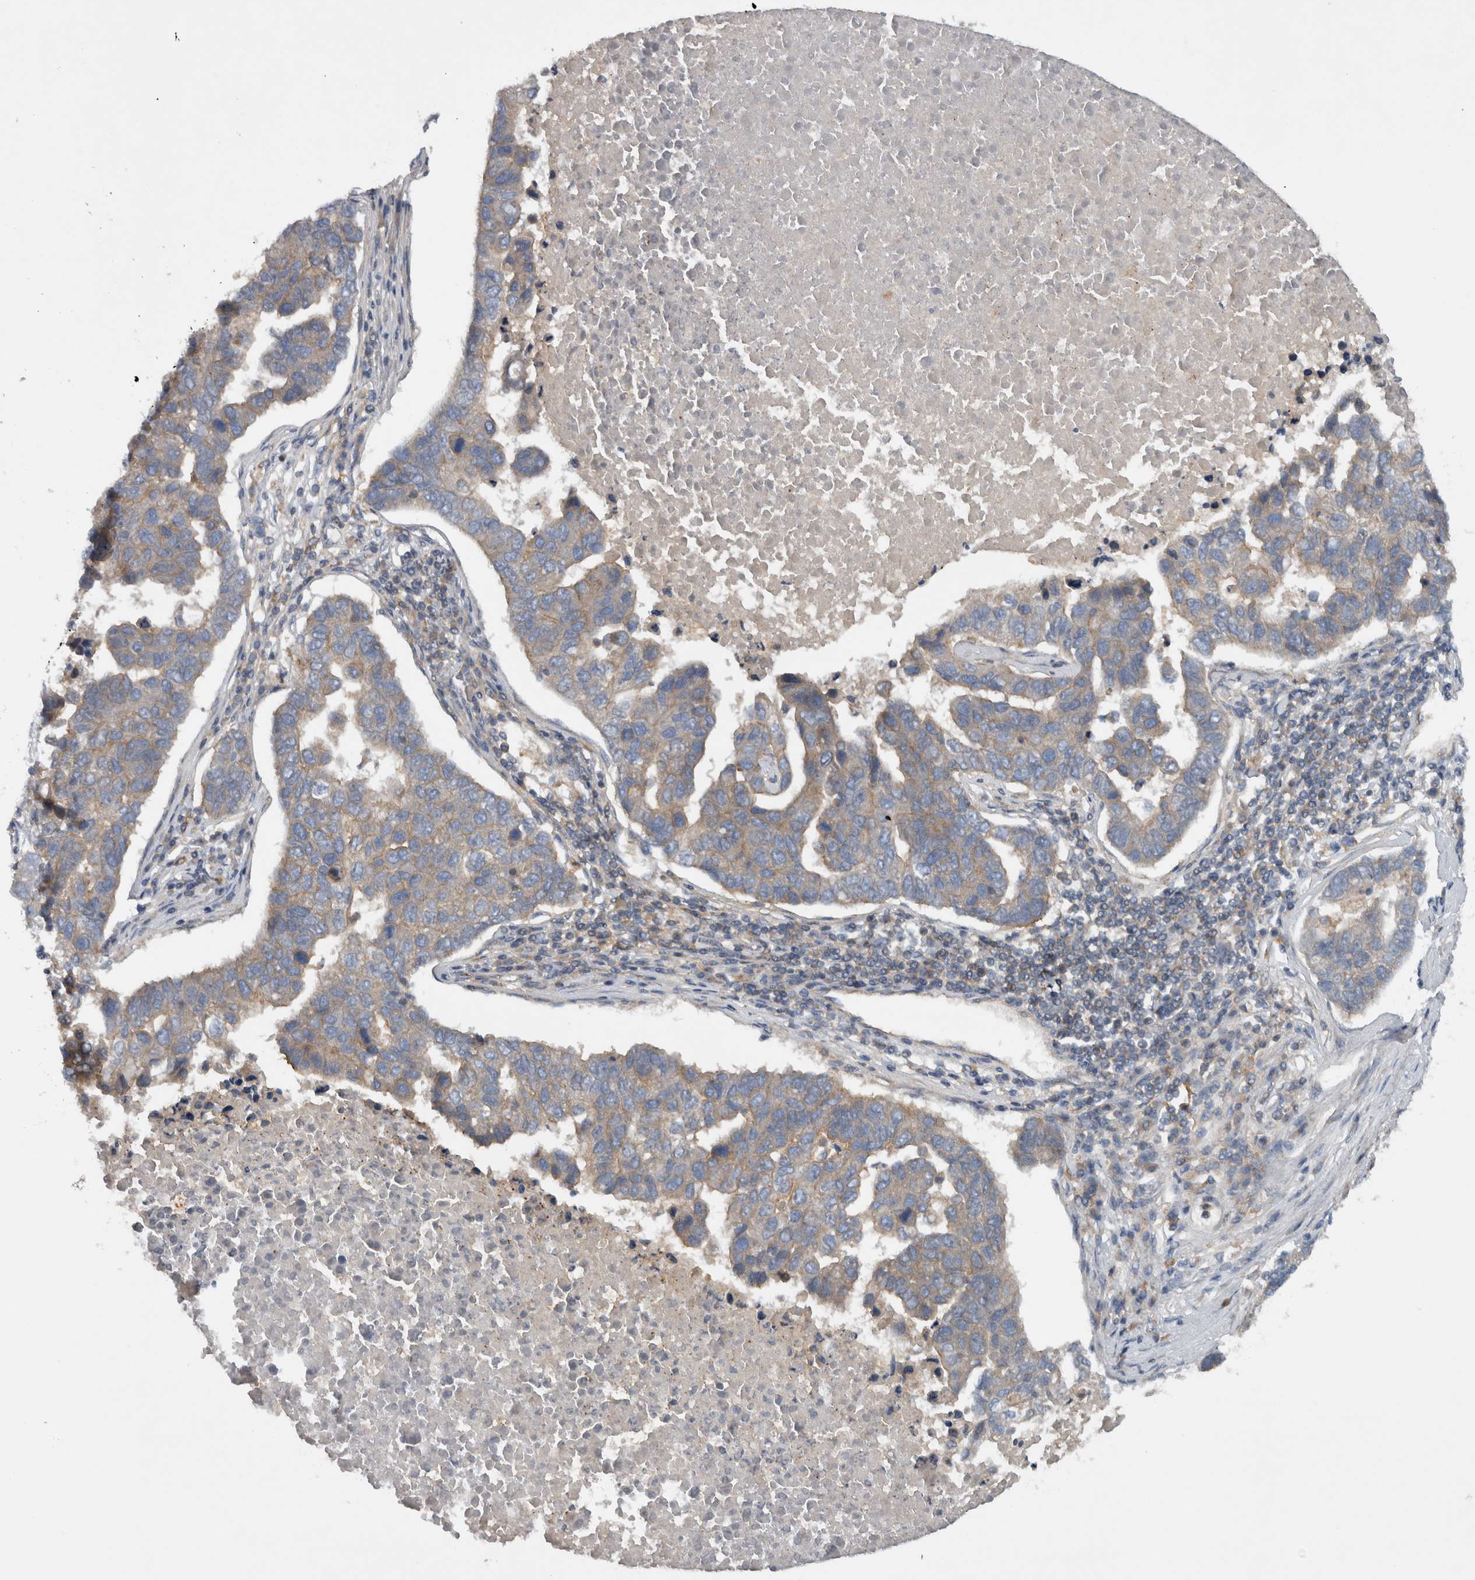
{"staining": {"intensity": "weak", "quantity": "25%-75%", "location": "cytoplasmic/membranous"}, "tissue": "pancreatic cancer", "cell_type": "Tumor cells", "image_type": "cancer", "snomed": [{"axis": "morphology", "description": "Adenocarcinoma, NOS"}, {"axis": "topography", "description": "Pancreas"}], "caption": "Protein staining of pancreatic cancer tissue shows weak cytoplasmic/membranous positivity in approximately 25%-75% of tumor cells.", "gene": "SCARA5", "patient": {"sex": "female", "age": 61}}